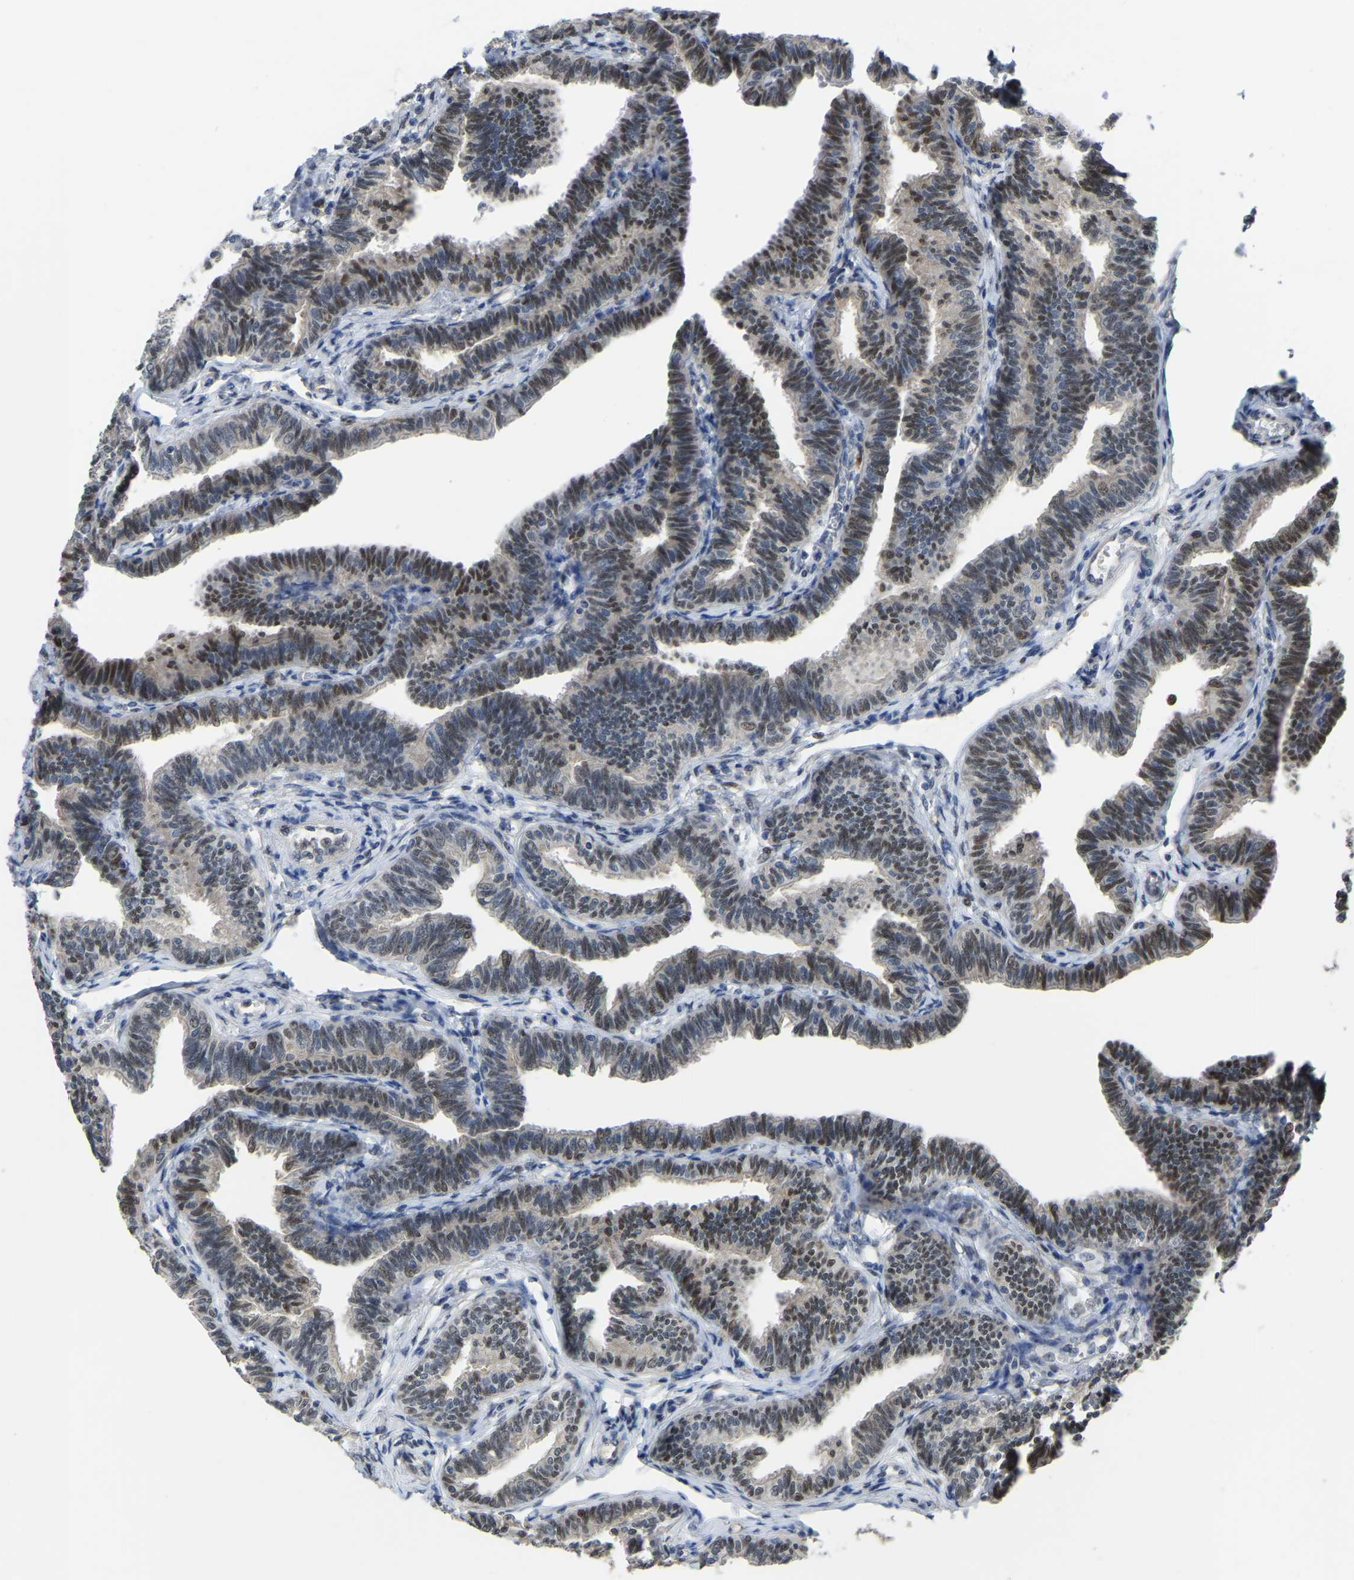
{"staining": {"intensity": "strong", "quantity": "25%-75%", "location": "nuclear"}, "tissue": "fallopian tube", "cell_type": "Glandular cells", "image_type": "normal", "snomed": [{"axis": "morphology", "description": "Normal tissue, NOS"}, {"axis": "topography", "description": "Fallopian tube"}, {"axis": "topography", "description": "Ovary"}], "caption": "Protein staining demonstrates strong nuclear staining in approximately 25%-75% of glandular cells in benign fallopian tube. (brown staining indicates protein expression, while blue staining denotes nuclei).", "gene": "KLRG2", "patient": {"sex": "female", "age": 23}}